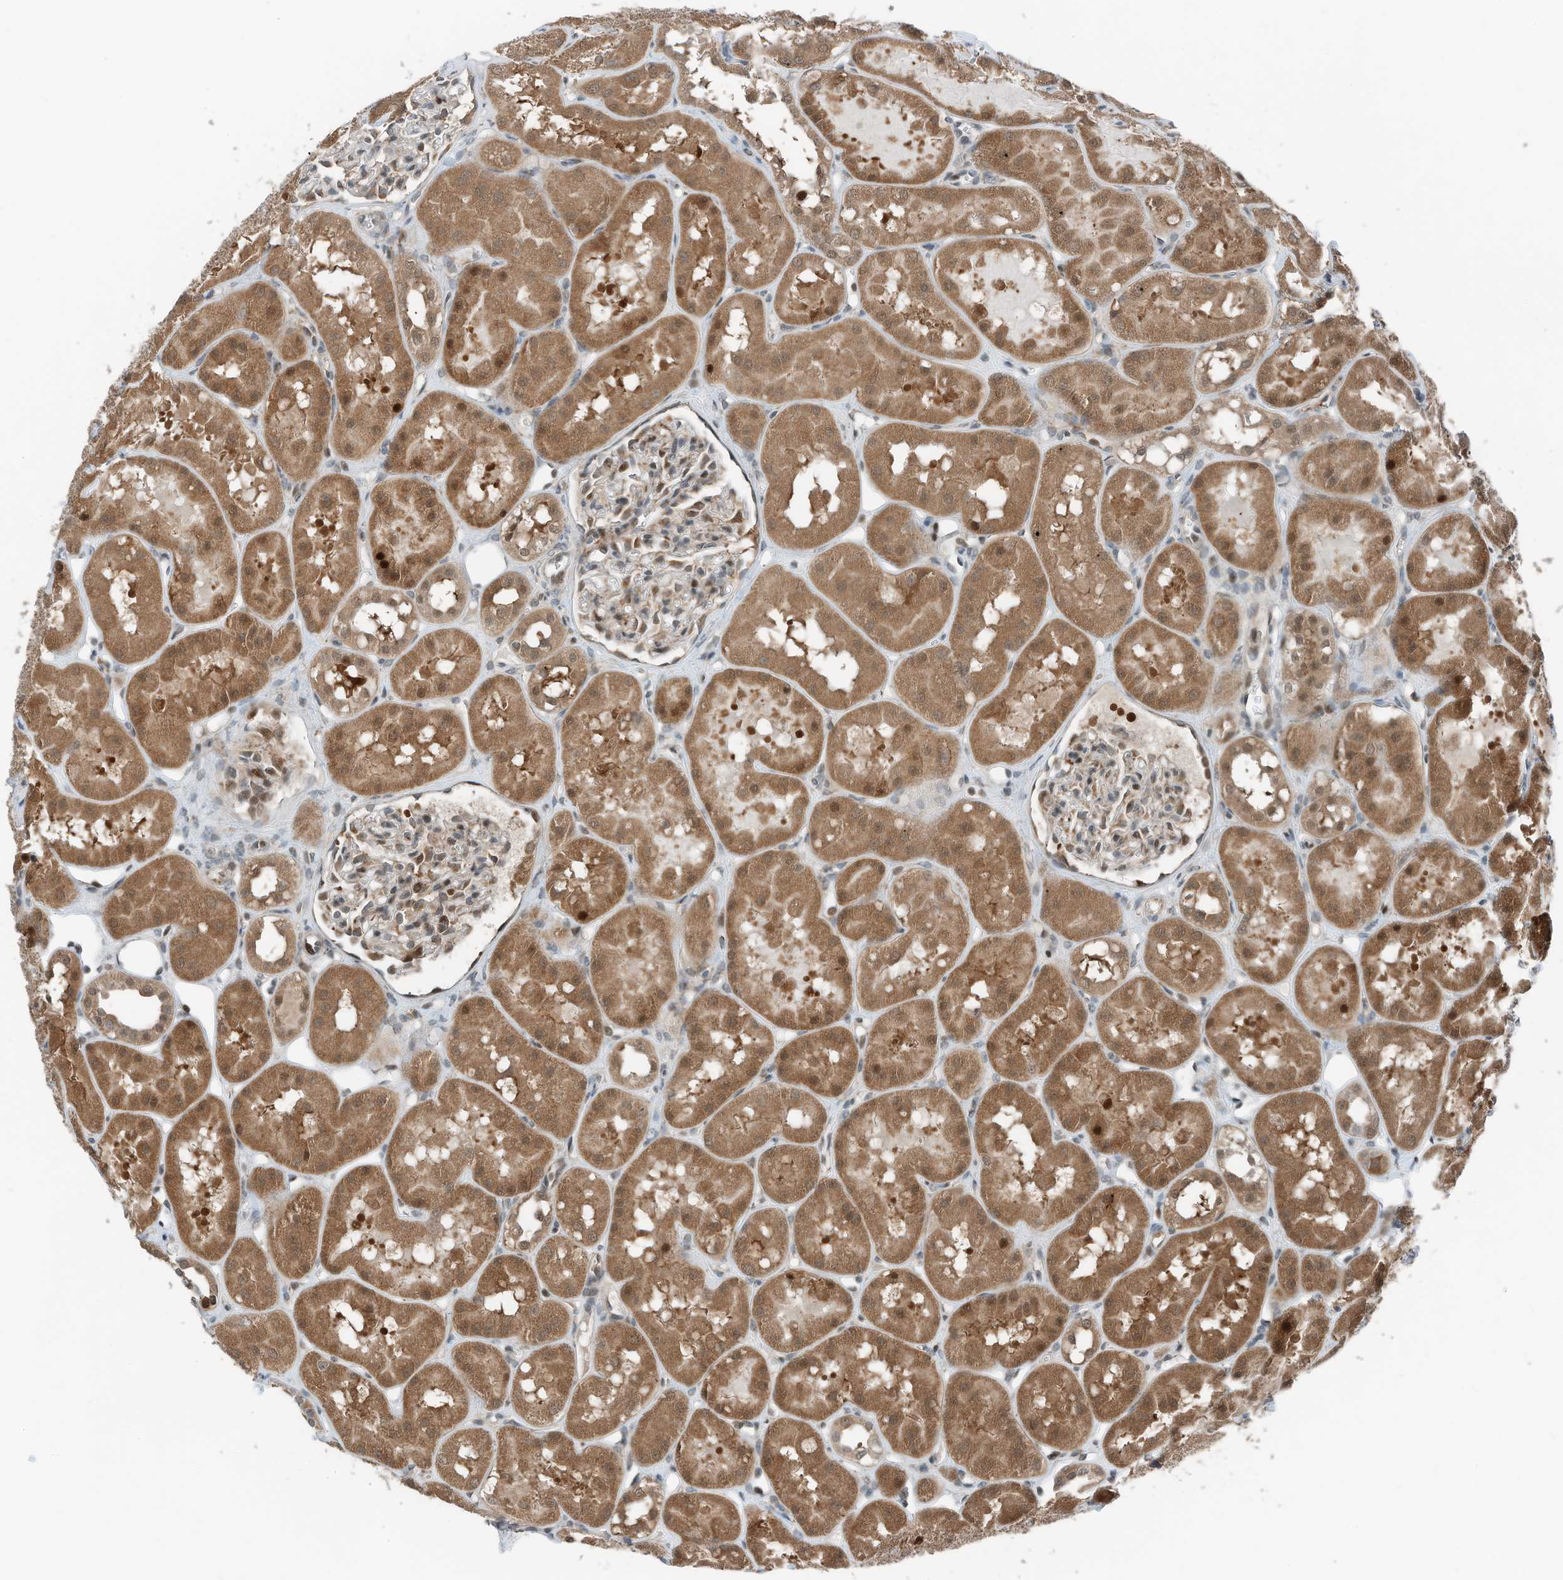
{"staining": {"intensity": "moderate", "quantity": "<25%", "location": "cytoplasmic/membranous,nuclear"}, "tissue": "kidney", "cell_type": "Cells in glomeruli", "image_type": "normal", "snomed": [{"axis": "morphology", "description": "Normal tissue, NOS"}, {"axis": "topography", "description": "Kidney"}], "caption": "Protein staining of normal kidney exhibits moderate cytoplasmic/membranous,nuclear positivity in about <25% of cells in glomeruli.", "gene": "RMND1", "patient": {"sex": "male", "age": 16}}